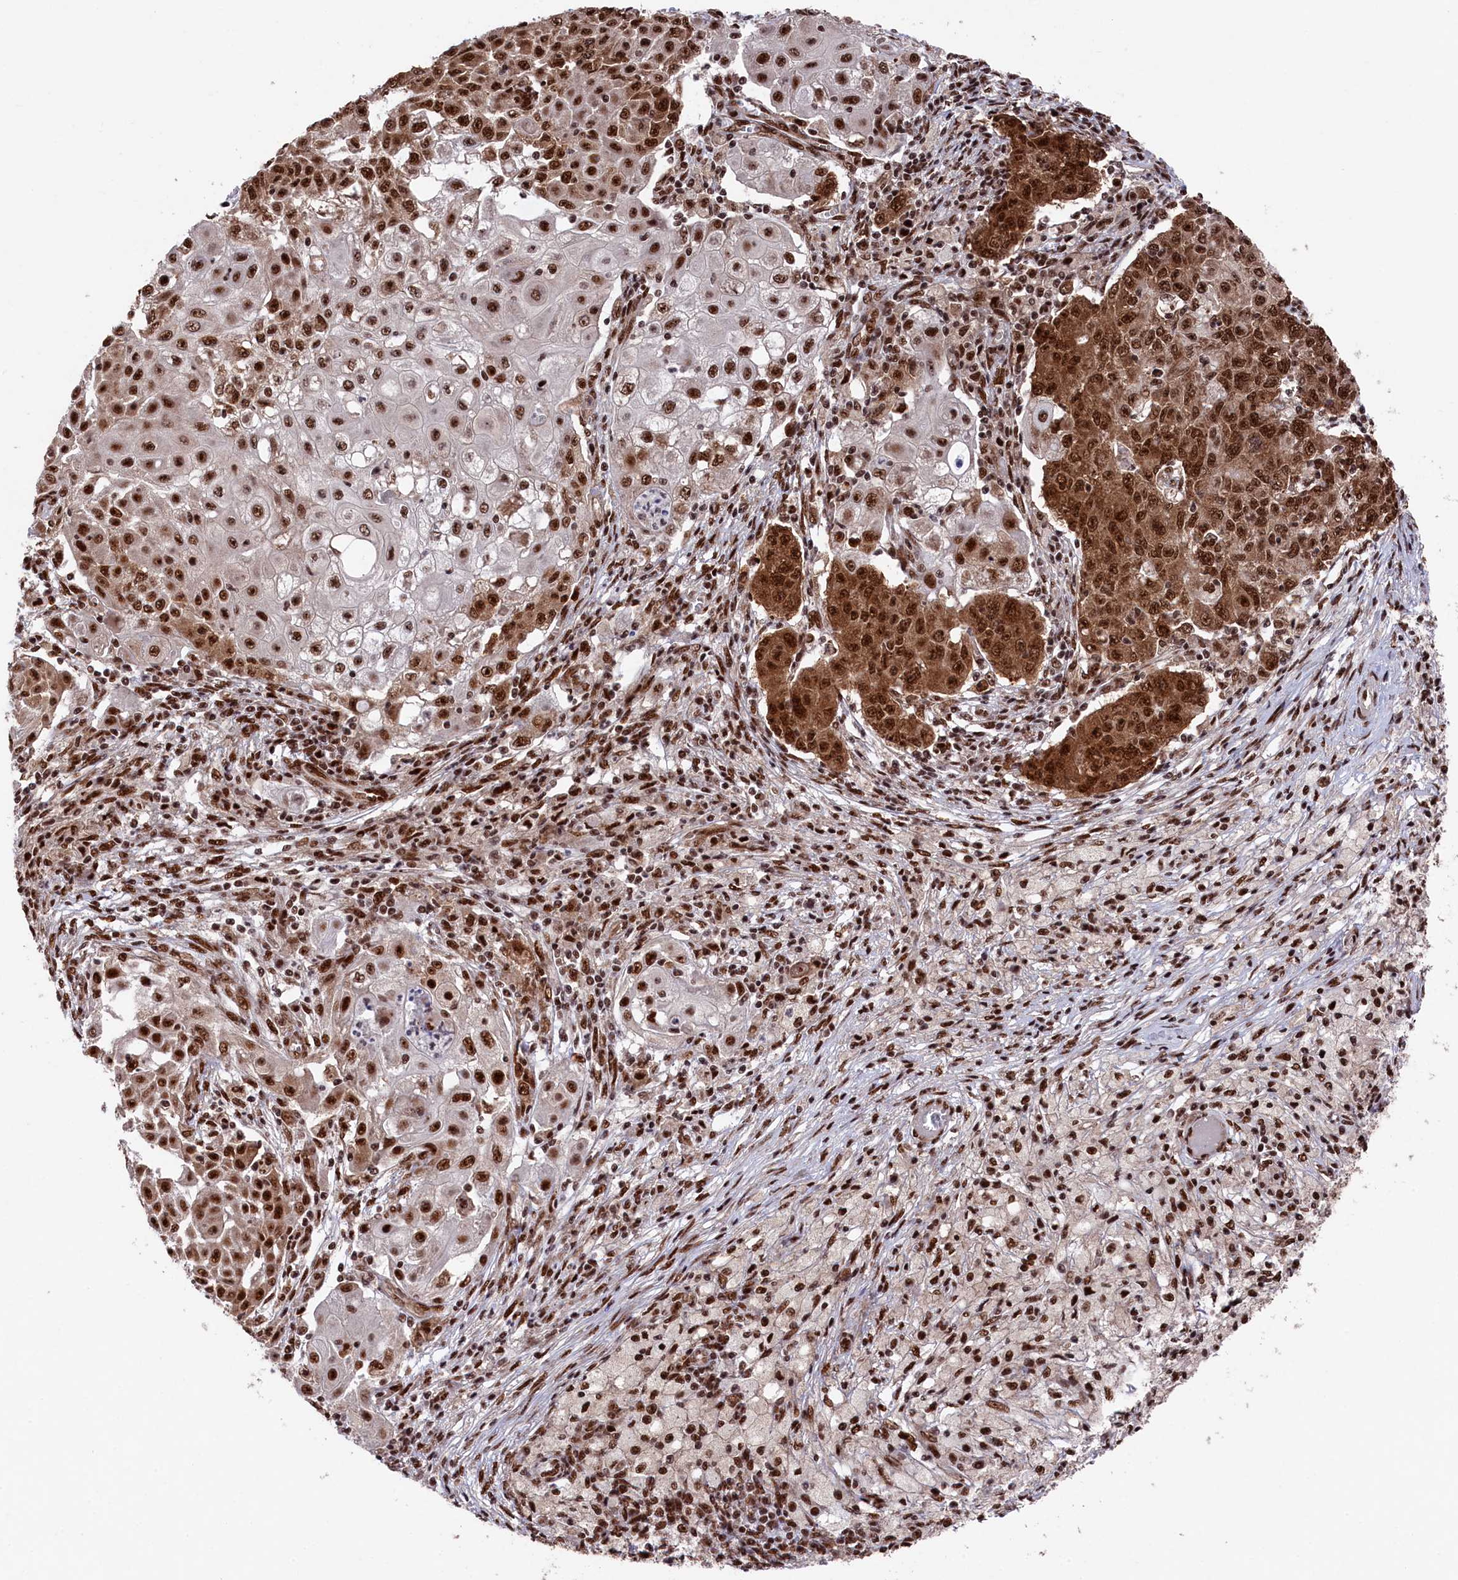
{"staining": {"intensity": "strong", "quantity": ">75%", "location": "cytoplasmic/membranous,nuclear"}, "tissue": "ovarian cancer", "cell_type": "Tumor cells", "image_type": "cancer", "snomed": [{"axis": "morphology", "description": "Carcinoma, endometroid"}, {"axis": "topography", "description": "Ovary"}], "caption": "Protein expression analysis of ovarian cancer demonstrates strong cytoplasmic/membranous and nuclear positivity in about >75% of tumor cells. The protein is shown in brown color, while the nuclei are stained blue.", "gene": "PRPF31", "patient": {"sex": "female", "age": 42}}